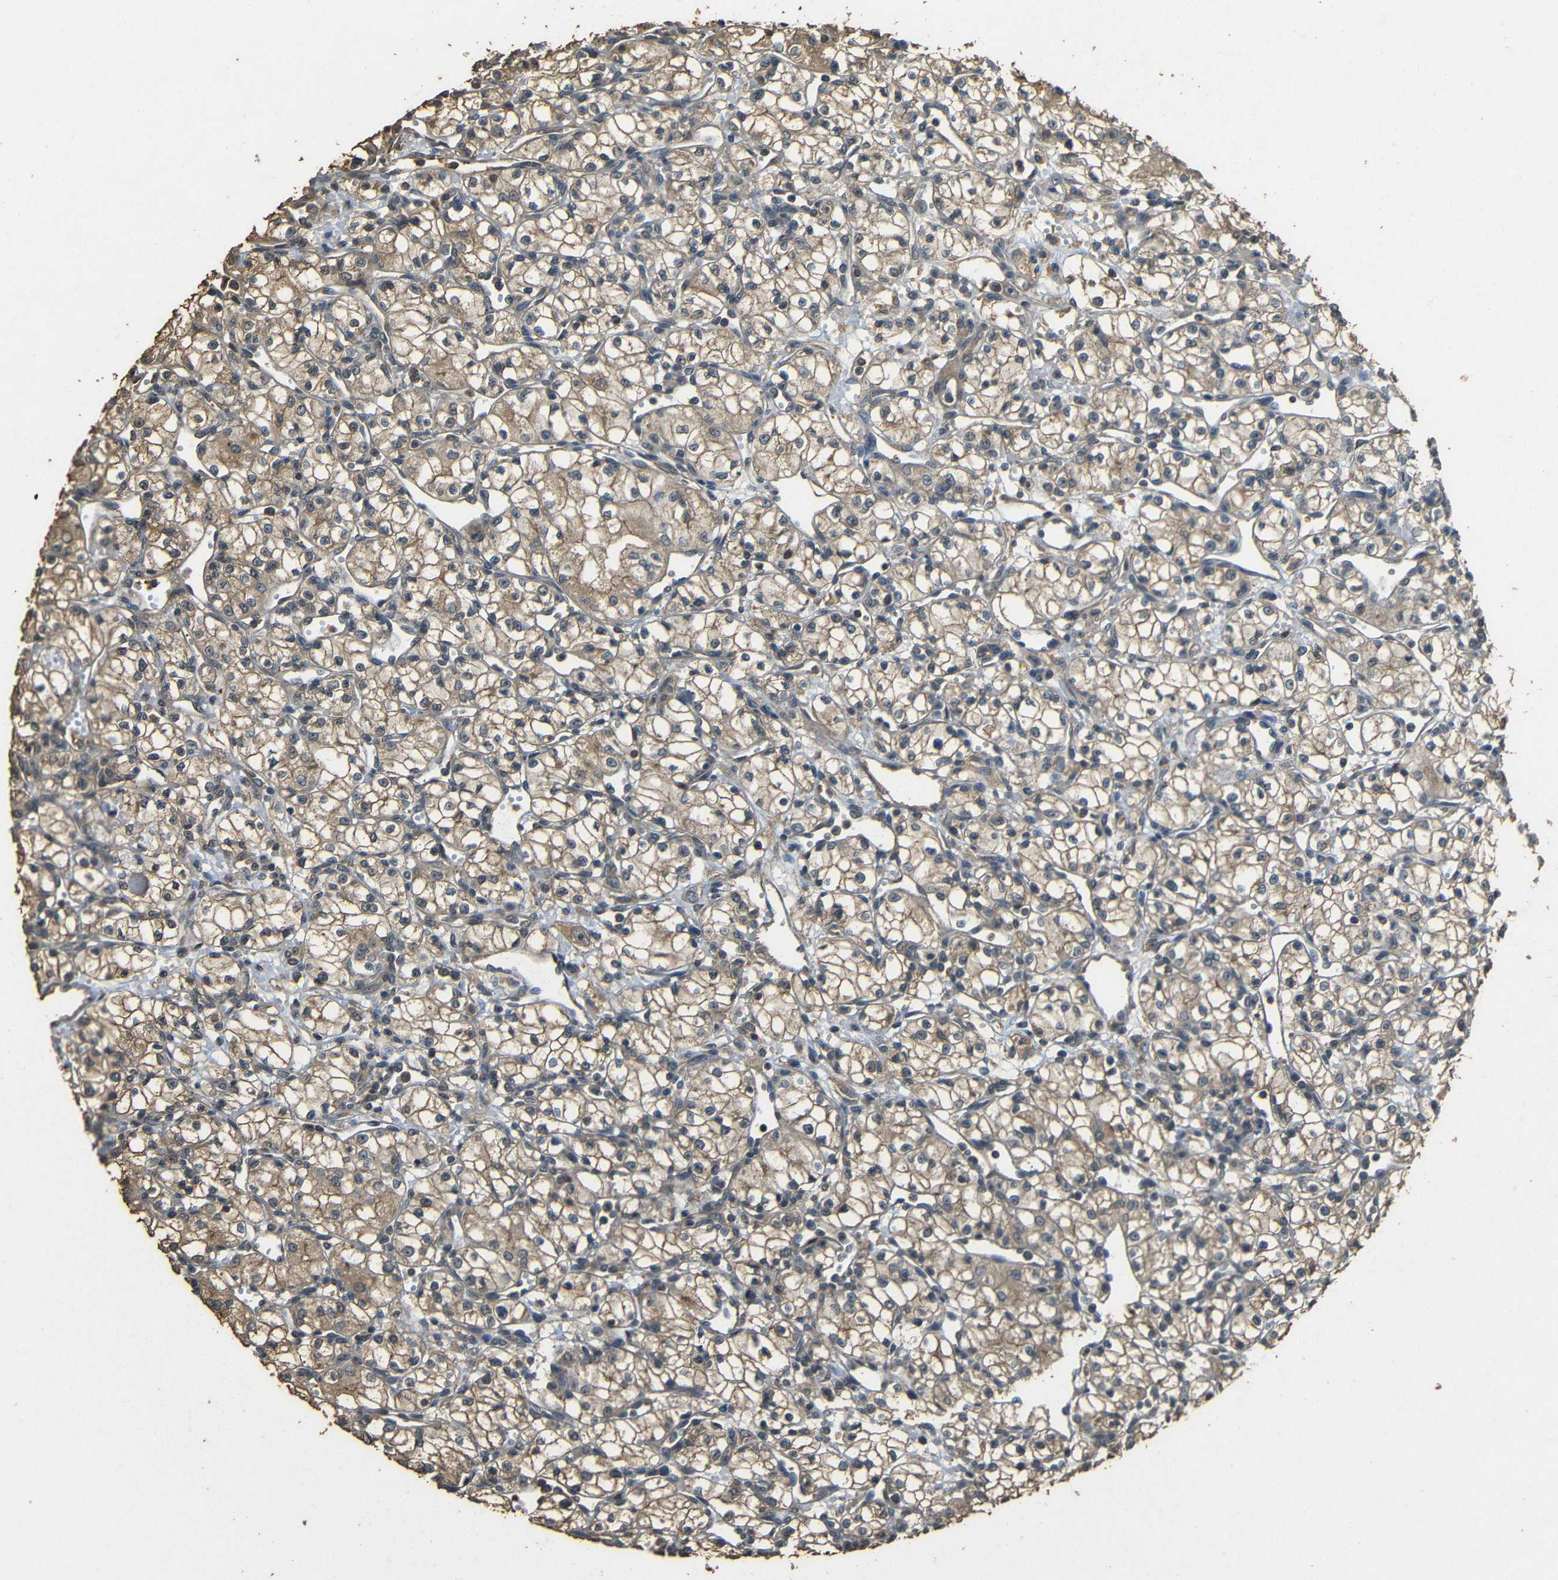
{"staining": {"intensity": "moderate", "quantity": ">75%", "location": "cytoplasmic/membranous"}, "tissue": "renal cancer", "cell_type": "Tumor cells", "image_type": "cancer", "snomed": [{"axis": "morphology", "description": "Normal tissue, NOS"}, {"axis": "morphology", "description": "Adenocarcinoma, NOS"}, {"axis": "topography", "description": "Kidney"}], "caption": "Human adenocarcinoma (renal) stained with a brown dye displays moderate cytoplasmic/membranous positive positivity in approximately >75% of tumor cells.", "gene": "PDE5A", "patient": {"sex": "male", "age": 59}}